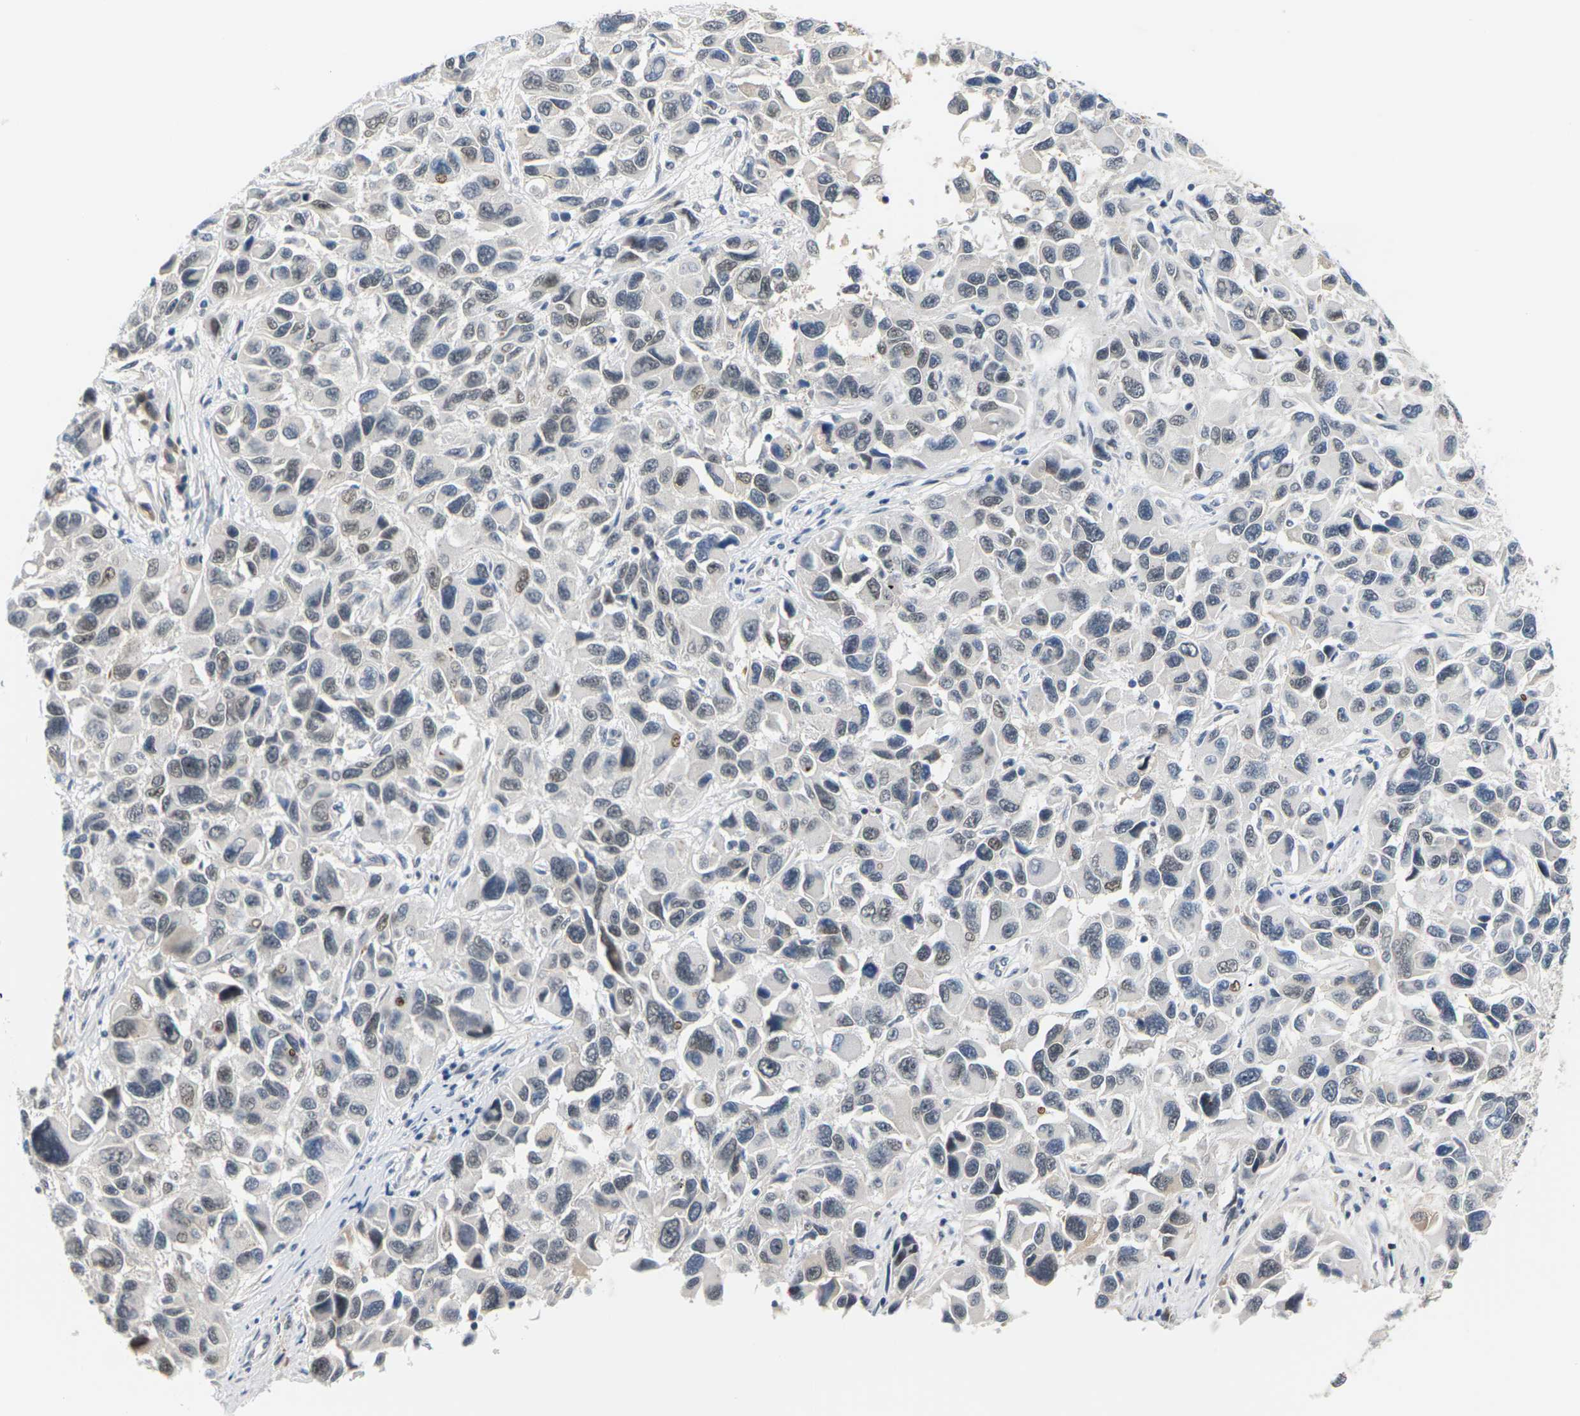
{"staining": {"intensity": "moderate", "quantity": "25%-75%", "location": "nuclear"}, "tissue": "melanoma", "cell_type": "Tumor cells", "image_type": "cancer", "snomed": [{"axis": "morphology", "description": "Malignant melanoma, NOS"}, {"axis": "topography", "description": "Skin"}], "caption": "Human malignant melanoma stained with a protein marker shows moderate staining in tumor cells.", "gene": "PKP2", "patient": {"sex": "male", "age": 53}}